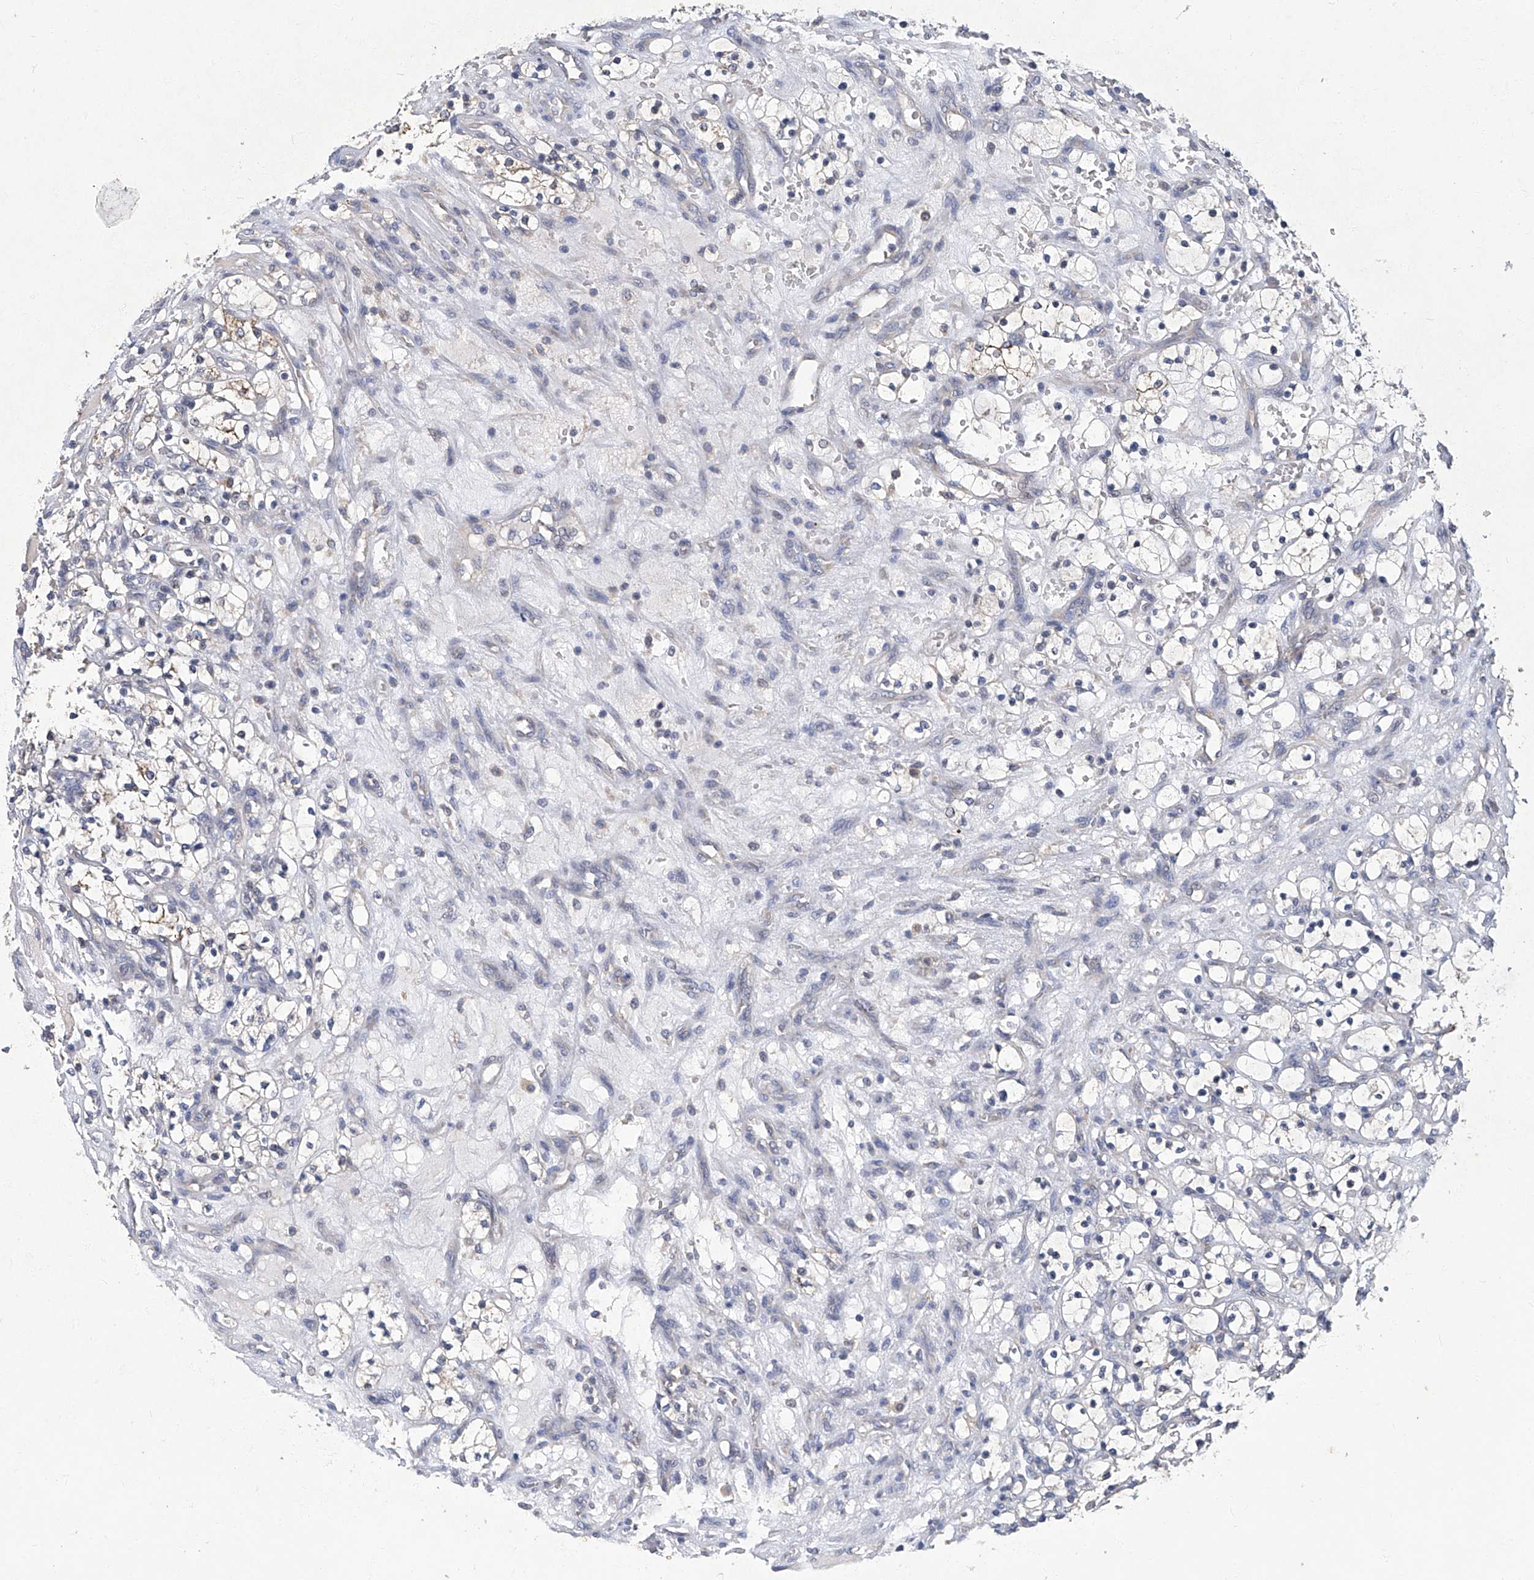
{"staining": {"intensity": "negative", "quantity": "none", "location": "none"}, "tissue": "renal cancer", "cell_type": "Tumor cells", "image_type": "cancer", "snomed": [{"axis": "morphology", "description": "Adenocarcinoma, NOS"}, {"axis": "topography", "description": "Kidney"}], "caption": "Tumor cells show no significant protein expression in renal adenocarcinoma. (DAB immunohistochemistry (IHC) visualized using brightfield microscopy, high magnification).", "gene": "TGFBR1", "patient": {"sex": "female", "age": 69}}